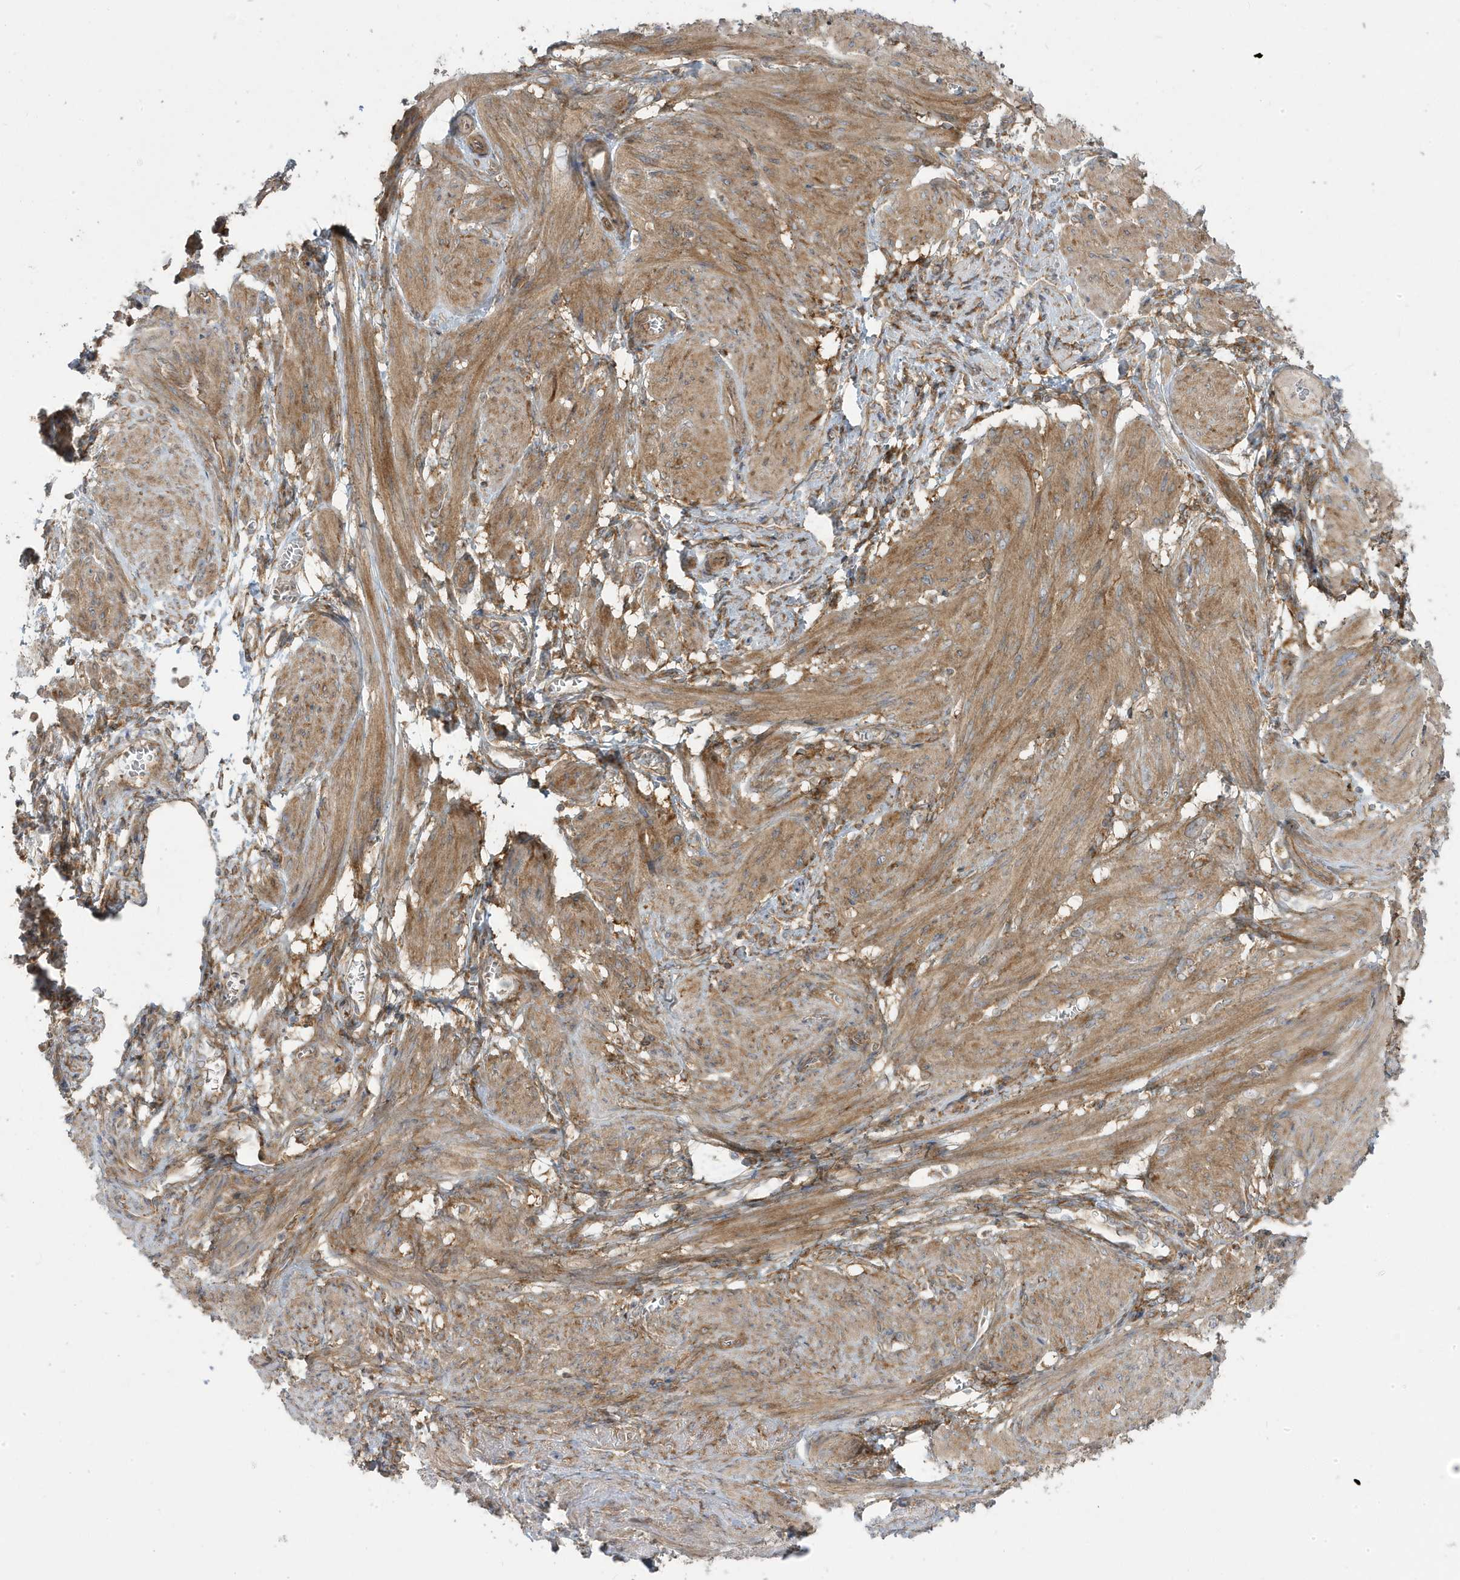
{"staining": {"intensity": "moderate", "quantity": "25%-75%", "location": "cytoplasmic/membranous"}, "tissue": "smooth muscle", "cell_type": "Smooth muscle cells", "image_type": "normal", "snomed": [{"axis": "morphology", "description": "Normal tissue, NOS"}, {"axis": "topography", "description": "Smooth muscle"}], "caption": "IHC staining of normal smooth muscle, which reveals medium levels of moderate cytoplasmic/membranous expression in about 25%-75% of smooth muscle cells indicating moderate cytoplasmic/membranous protein expression. The staining was performed using DAB (3,3'-diaminobenzidine) (brown) for protein detection and nuclei were counterstained in hematoxylin (blue).", "gene": "STAM", "patient": {"sex": "female", "age": 39}}